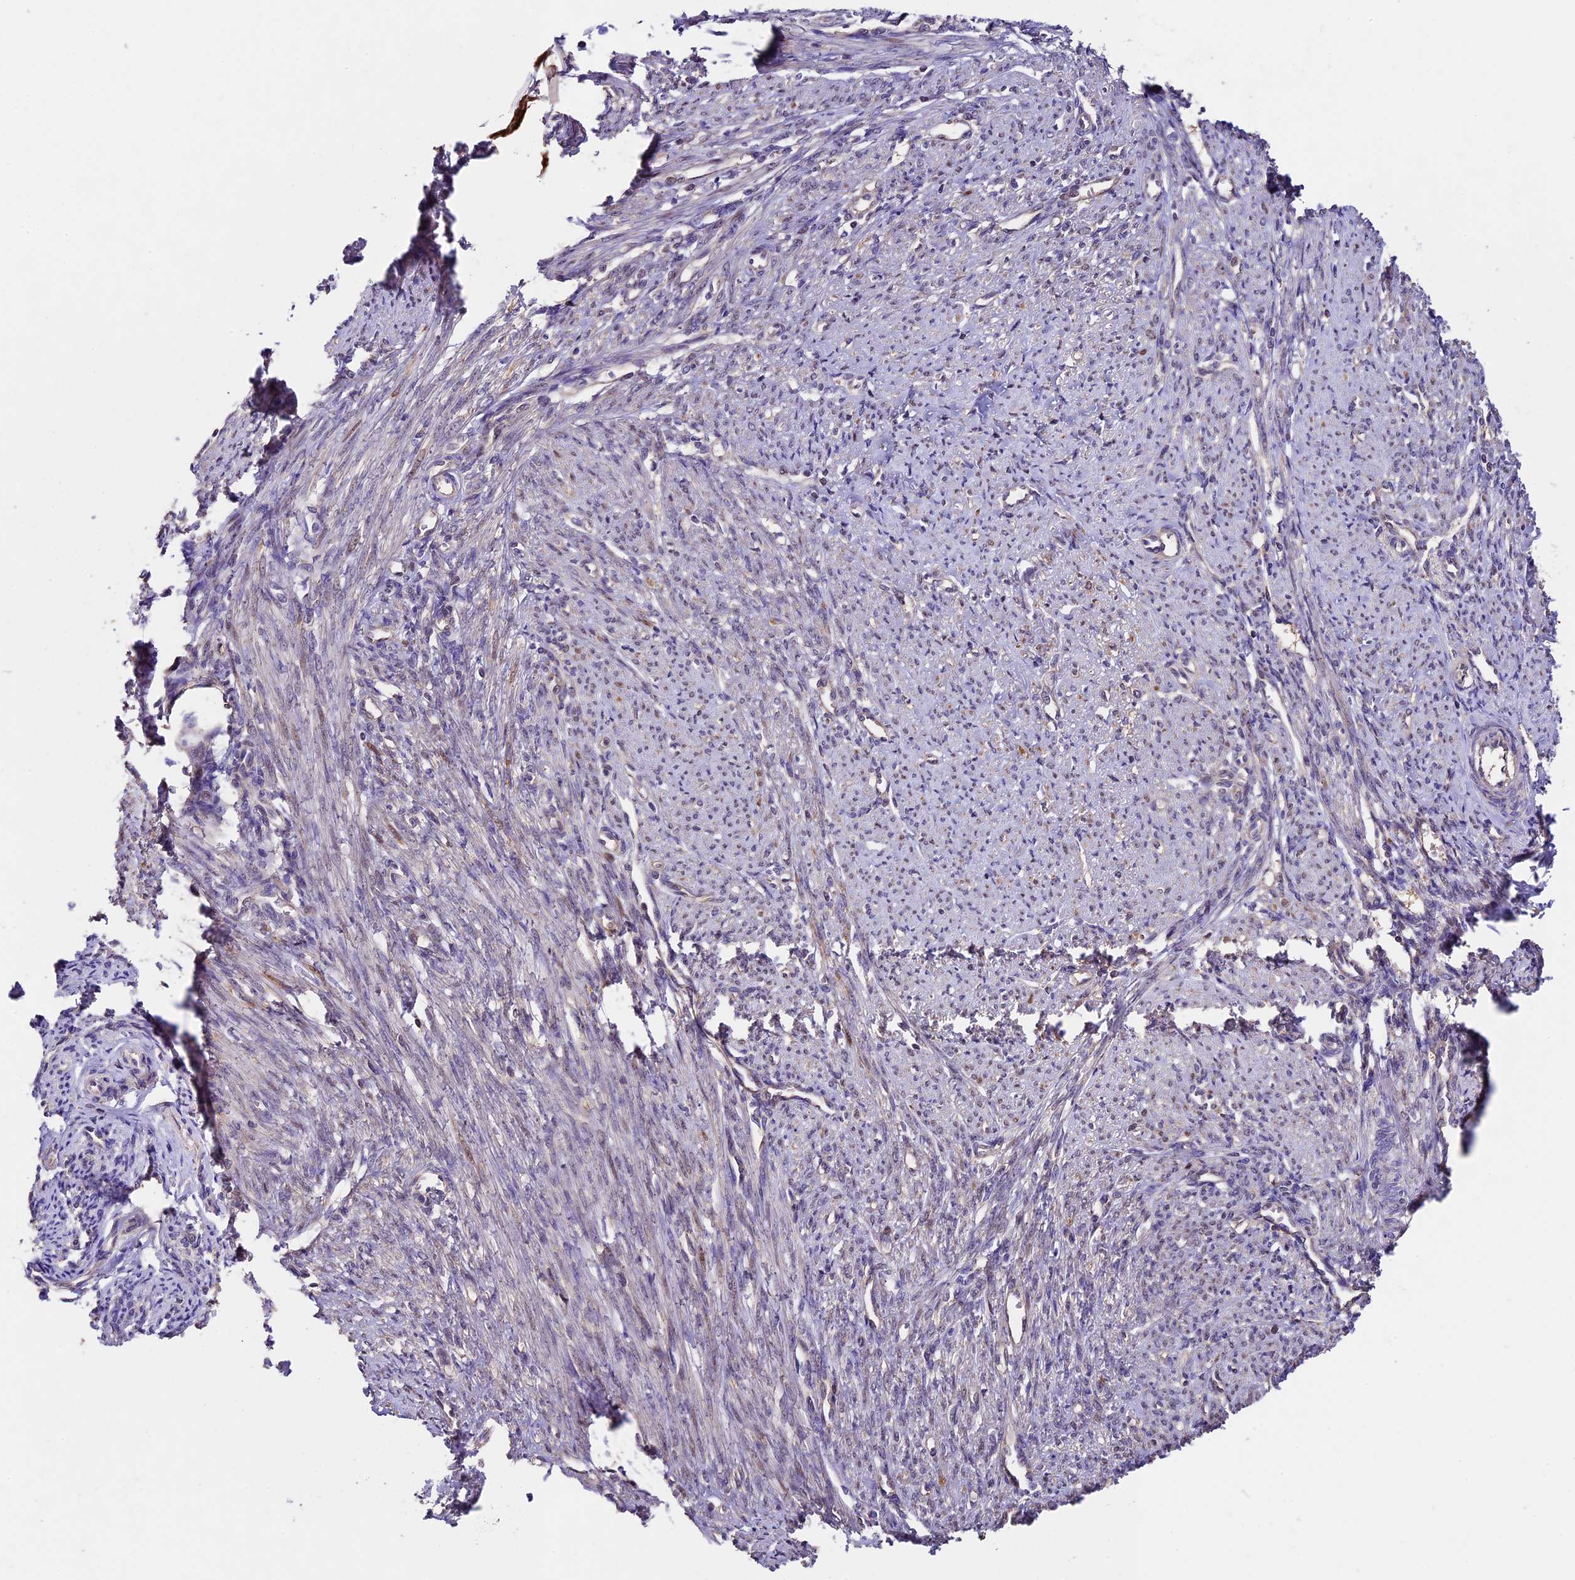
{"staining": {"intensity": "weak", "quantity": "<25%", "location": "cytoplasmic/membranous"}, "tissue": "smooth muscle", "cell_type": "Smooth muscle cells", "image_type": "normal", "snomed": [{"axis": "morphology", "description": "Normal tissue, NOS"}, {"axis": "topography", "description": "Smooth muscle"}, {"axis": "topography", "description": "Uterus"}], "caption": "Immunohistochemistry image of normal smooth muscle: human smooth muscle stained with DAB reveals no significant protein expression in smooth muscle cells.", "gene": "SBNO2", "patient": {"sex": "female", "age": 59}}